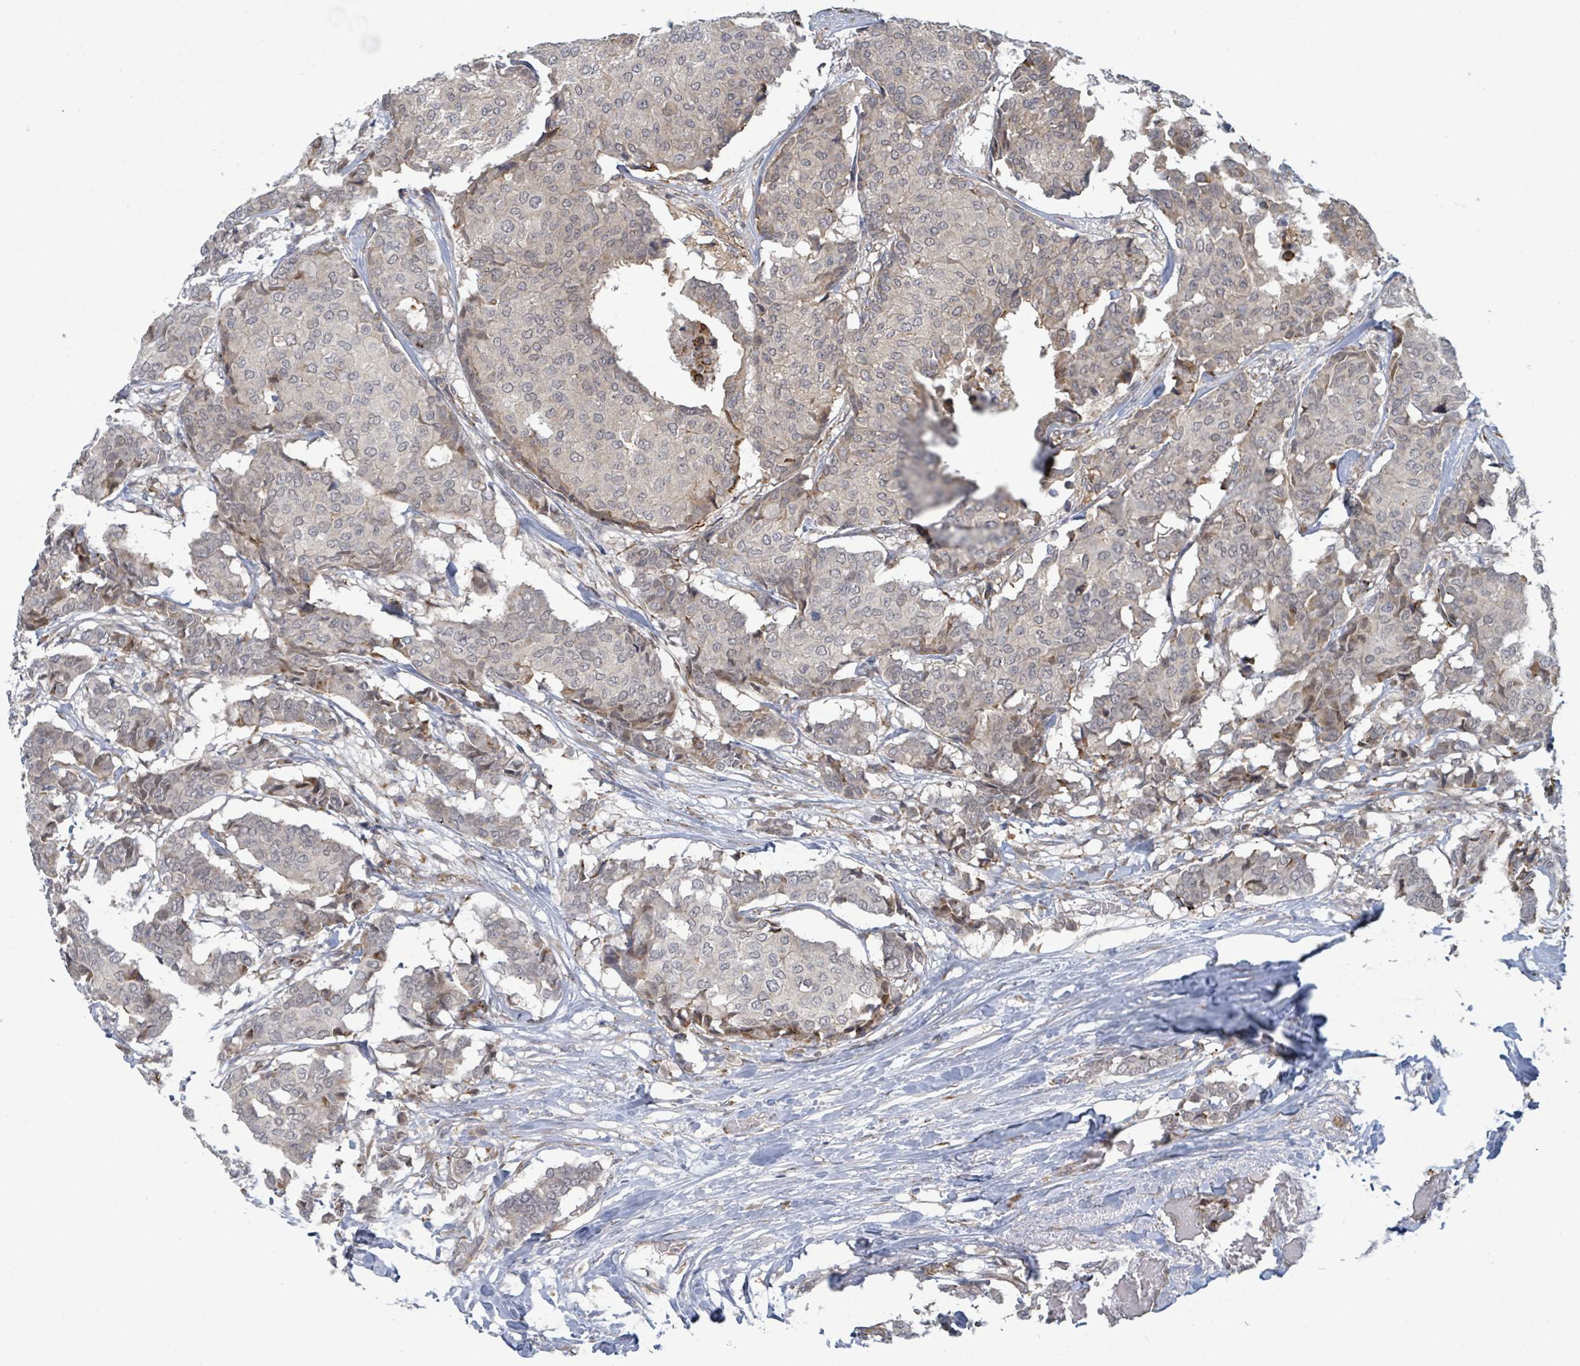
{"staining": {"intensity": "negative", "quantity": "none", "location": "none"}, "tissue": "breast cancer", "cell_type": "Tumor cells", "image_type": "cancer", "snomed": [{"axis": "morphology", "description": "Duct carcinoma"}, {"axis": "topography", "description": "Breast"}], "caption": "Protein analysis of breast invasive ductal carcinoma demonstrates no significant positivity in tumor cells. The staining was performed using DAB to visualize the protein expression in brown, while the nuclei were stained in blue with hematoxylin (Magnification: 20x).", "gene": "SHROOM2", "patient": {"sex": "female", "age": 75}}